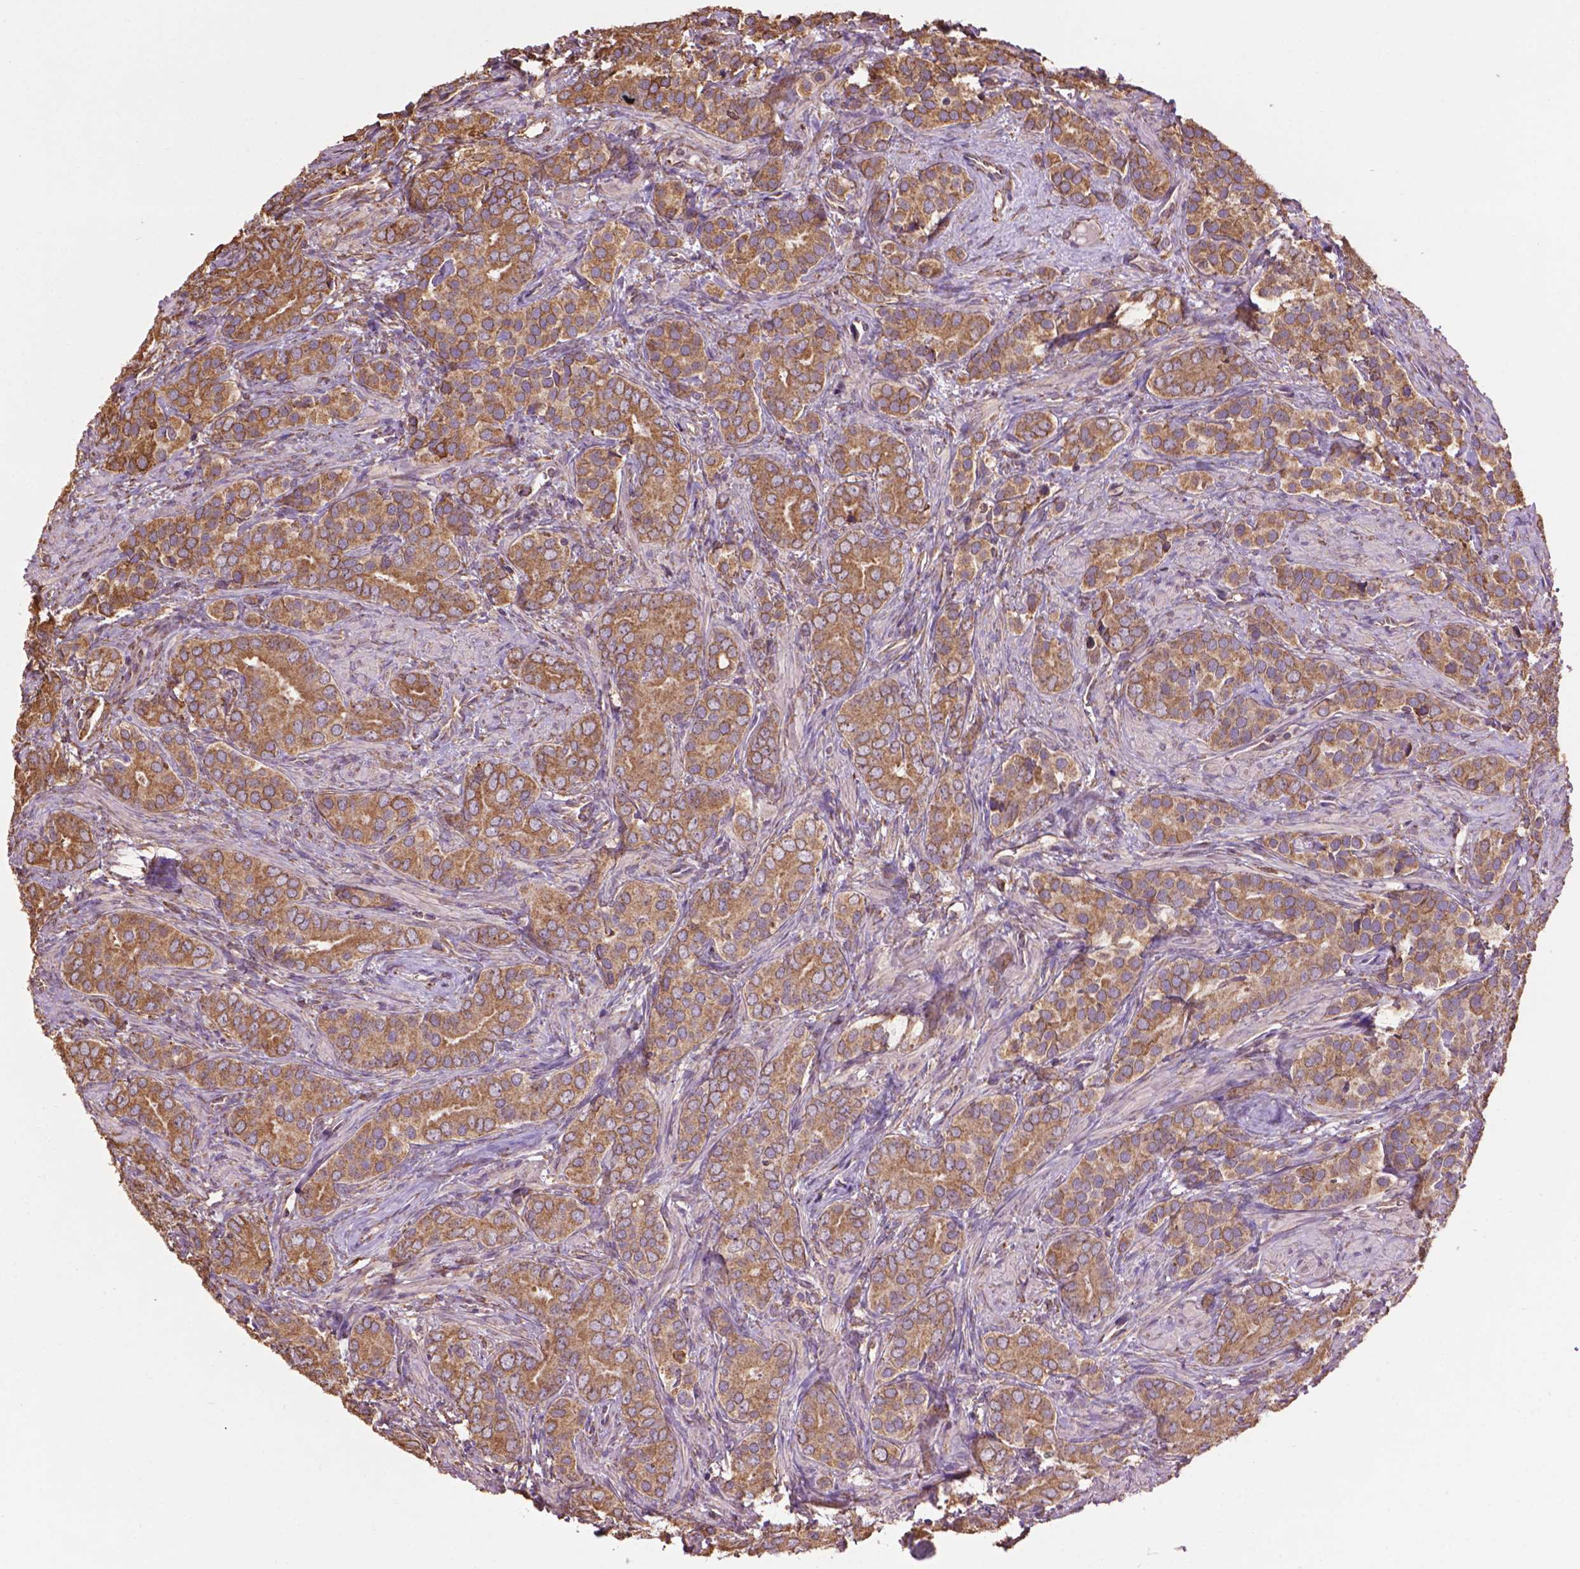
{"staining": {"intensity": "moderate", "quantity": ">75%", "location": "cytoplasmic/membranous"}, "tissue": "prostate cancer", "cell_type": "Tumor cells", "image_type": "cancer", "snomed": [{"axis": "morphology", "description": "Adenocarcinoma, High grade"}, {"axis": "topography", "description": "Prostate"}], "caption": "The histopathology image exhibits immunohistochemical staining of prostate cancer (adenocarcinoma (high-grade)). There is moderate cytoplasmic/membranous staining is present in approximately >75% of tumor cells. The staining was performed using DAB, with brown indicating positive protein expression. Nuclei are stained blue with hematoxylin.", "gene": "PPP2R5E", "patient": {"sex": "male", "age": 84}}